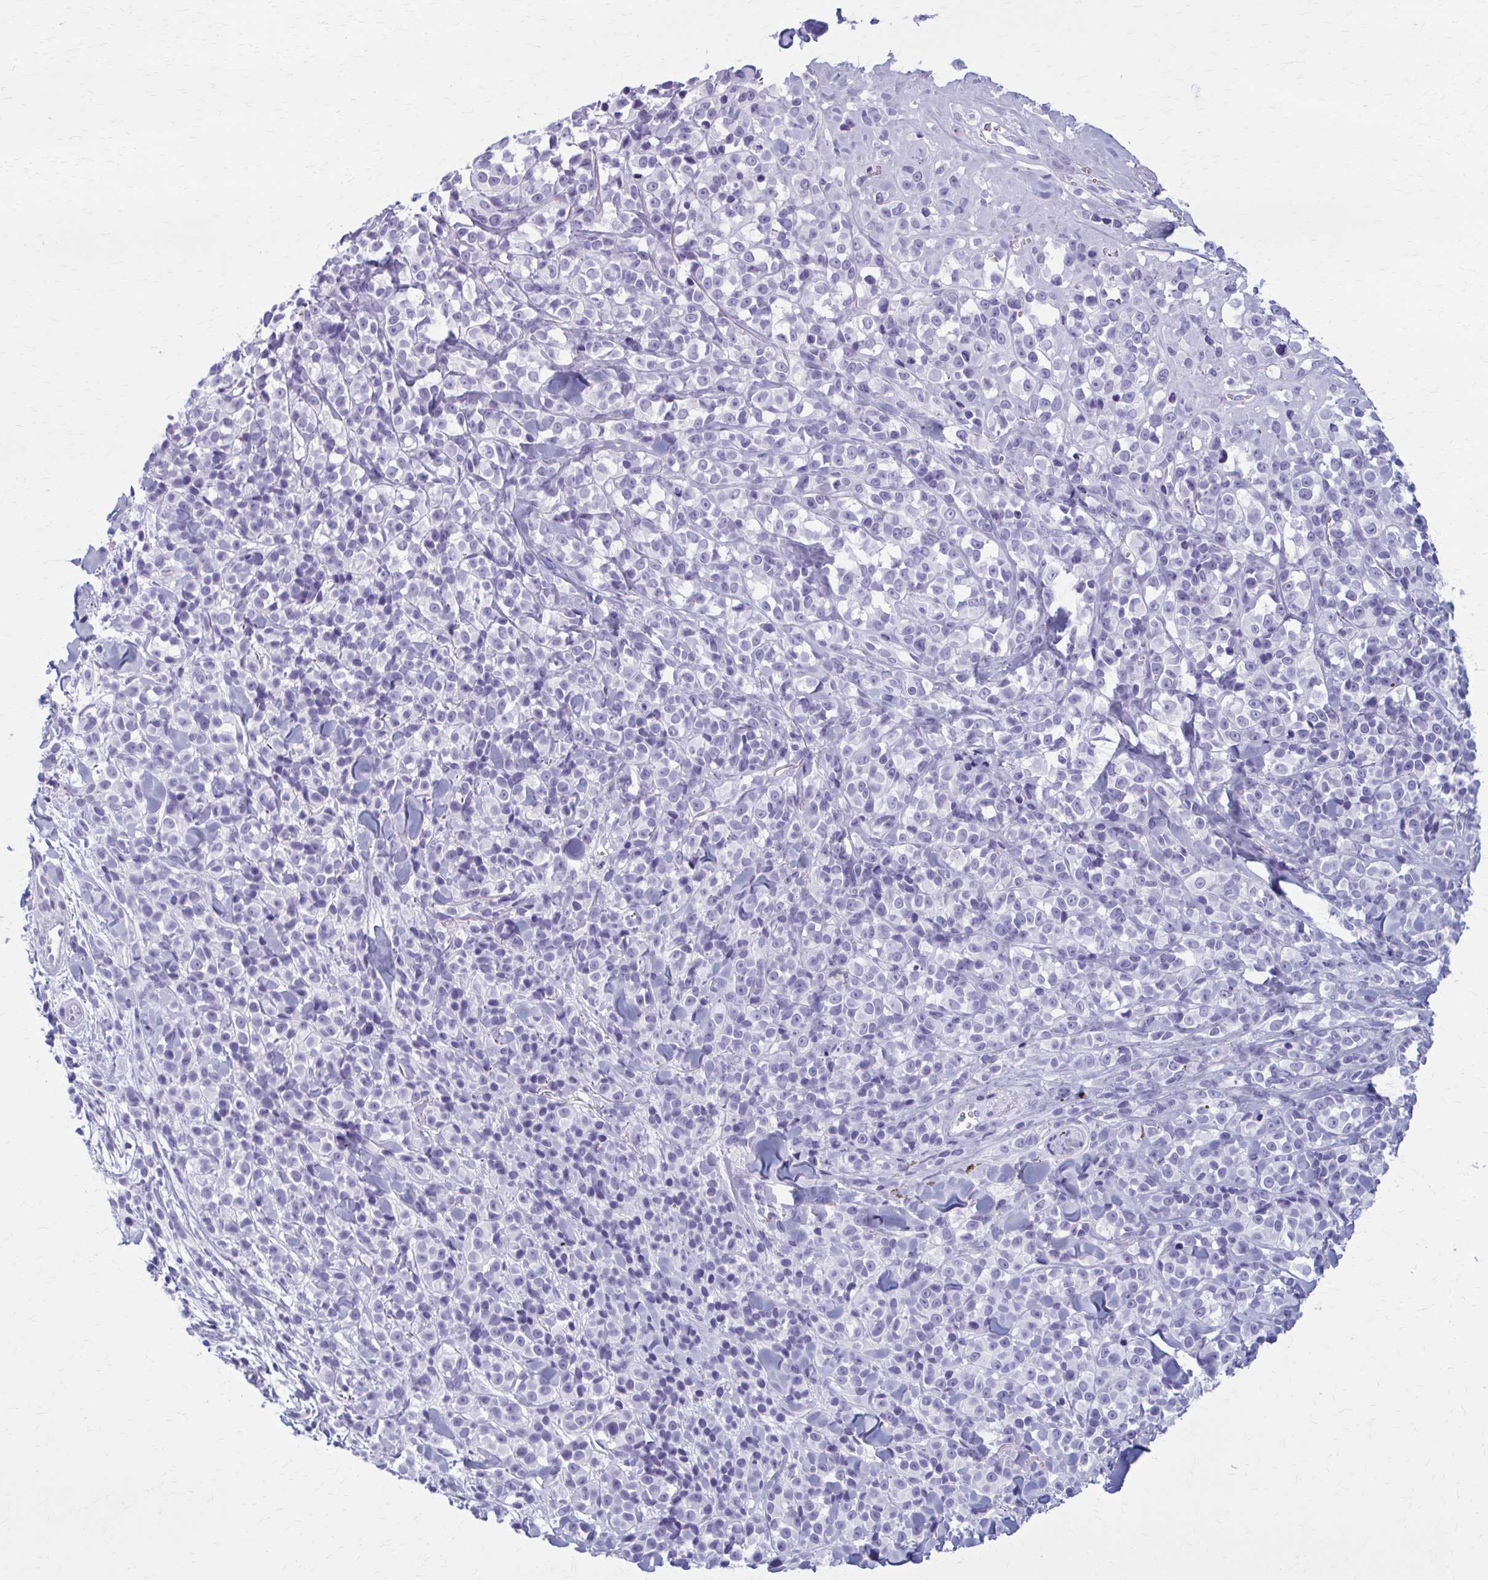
{"staining": {"intensity": "negative", "quantity": "none", "location": "none"}, "tissue": "melanoma", "cell_type": "Tumor cells", "image_type": "cancer", "snomed": [{"axis": "morphology", "description": "Malignant melanoma, NOS"}, {"axis": "topography", "description": "Skin"}], "caption": "Tumor cells are negative for protein expression in human melanoma.", "gene": "ZDHHC7", "patient": {"sex": "male", "age": 85}}